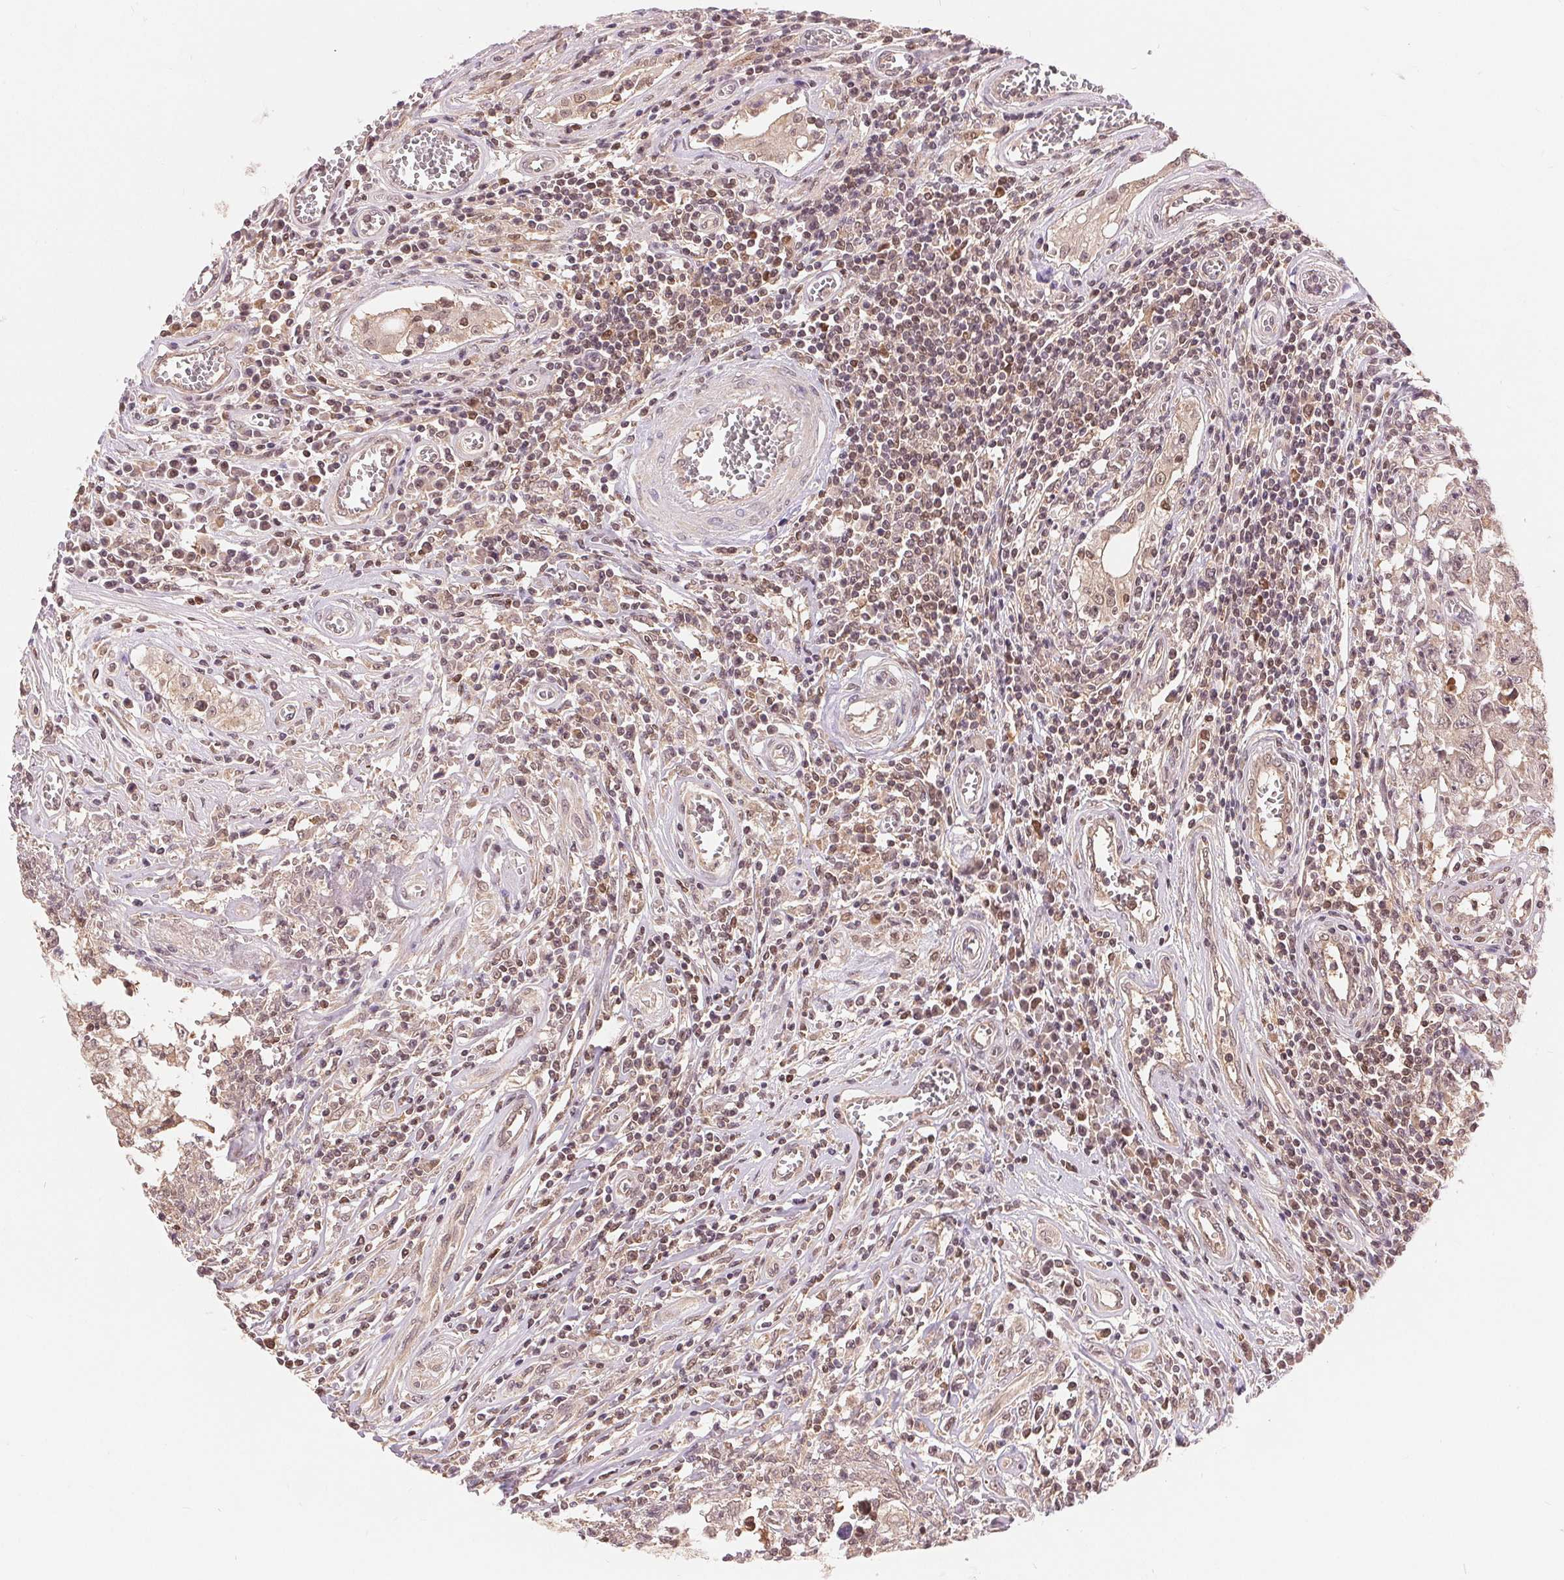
{"staining": {"intensity": "weak", "quantity": ">75%", "location": "cytoplasmic/membranous"}, "tissue": "testis cancer", "cell_type": "Tumor cells", "image_type": "cancer", "snomed": [{"axis": "morphology", "description": "Carcinoma, Embryonal, NOS"}, {"axis": "topography", "description": "Testis"}], "caption": "Testis cancer (embryonal carcinoma) tissue shows weak cytoplasmic/membranous staining in approximately >75% of tumor cells", "gene": "TMEM273", "patient": {"sex": "male", "age": 36}}